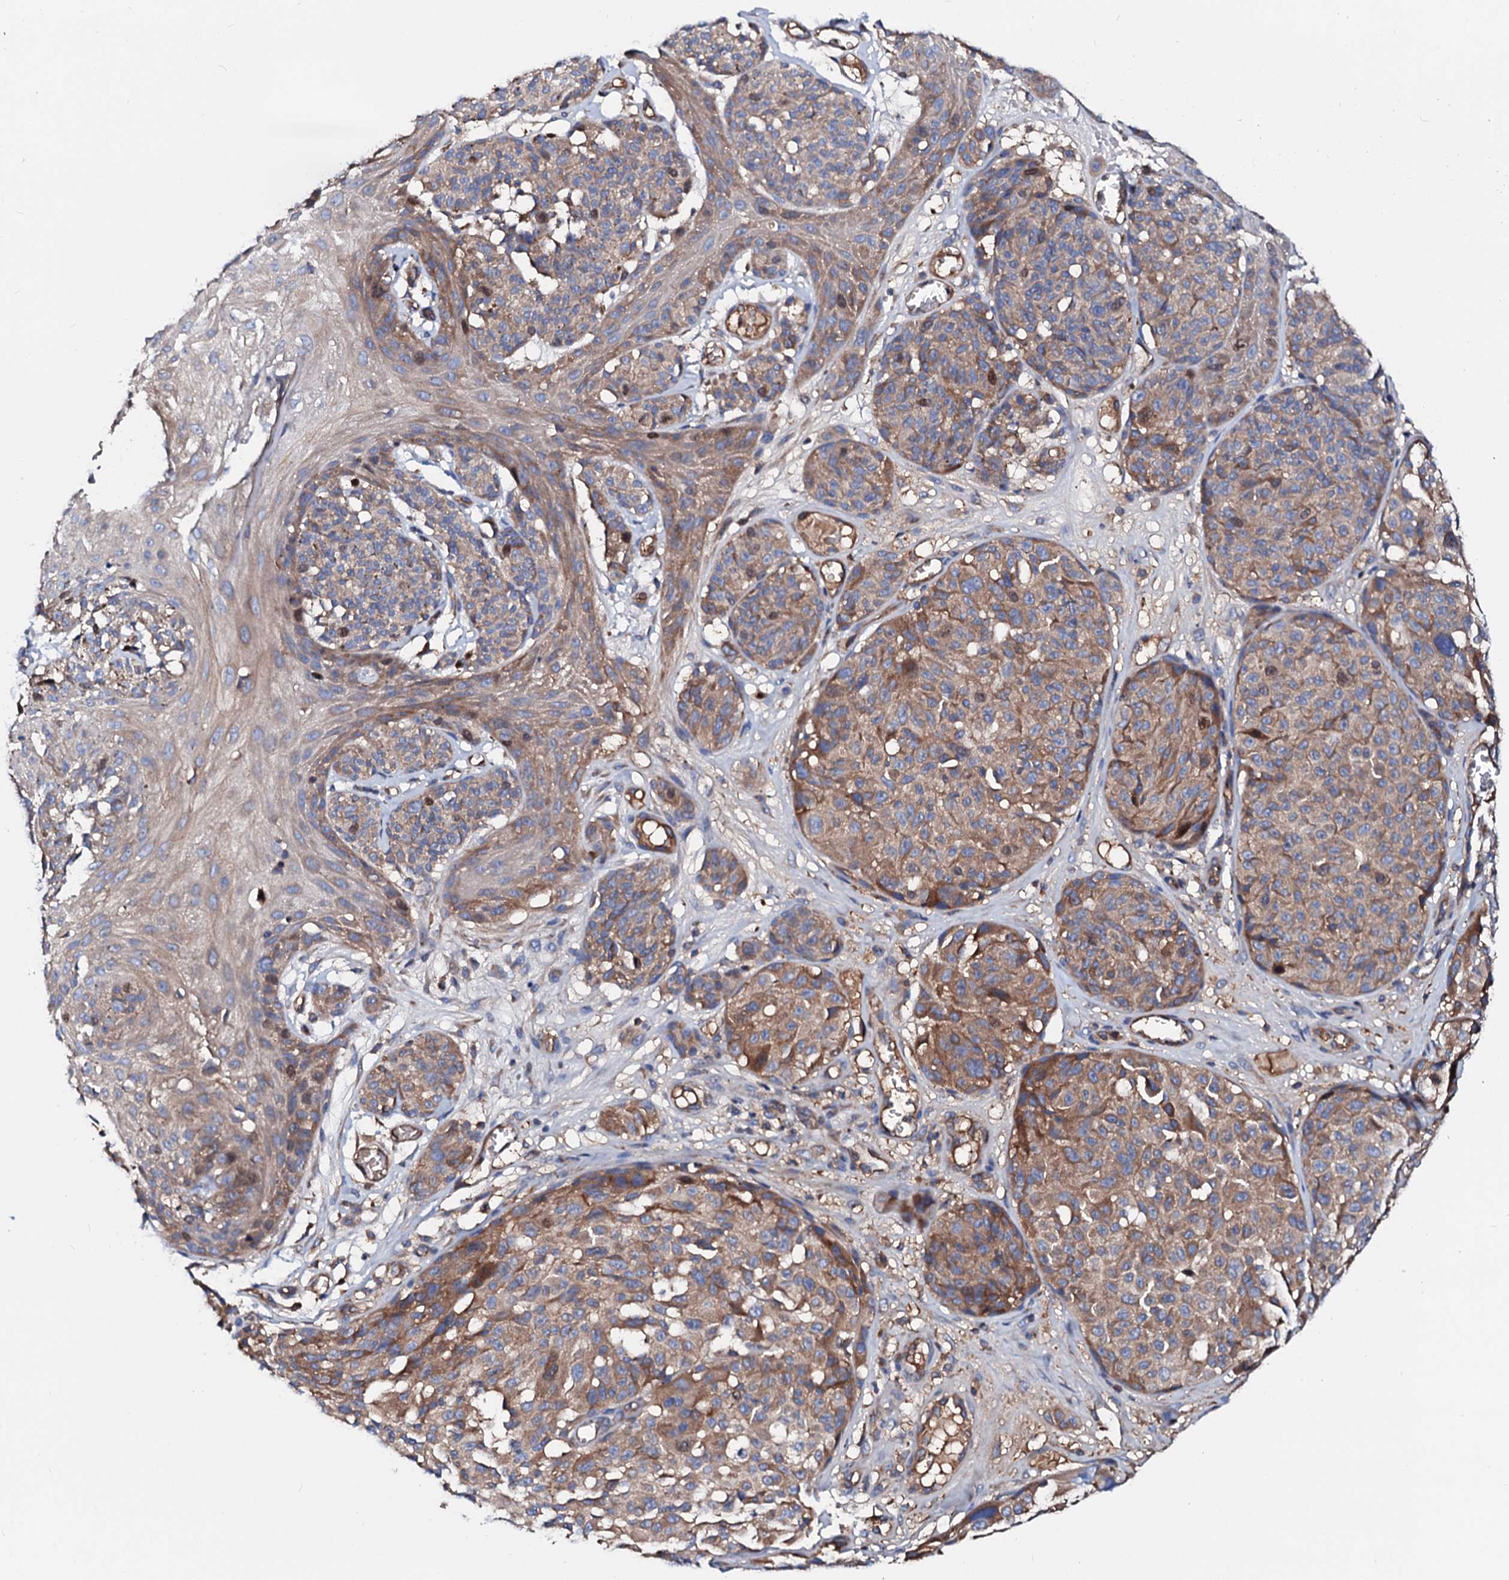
{"staining": {"intensity": "moderate", "quantity": "25%-75%", "location": "cytoplasmic/membranous,nuclear"}, "tissue": "melanoma", "cell_type": "Tumor cells", "image_type": "cancer", "snomed": [{"axis": "morphology", "description": "Malignant melanoma, NOS"}, {"axis": "topography", "description": "Skin"}], "caption": "Human malignant melanoma stained for a protein (brown) displays moderate cytoplasmic/membranous and nuclear positive expression in approximately 25%-75% of tumor cells.", "gene": "CSKMT", "patient": {"sex": "male", "age": 83}}